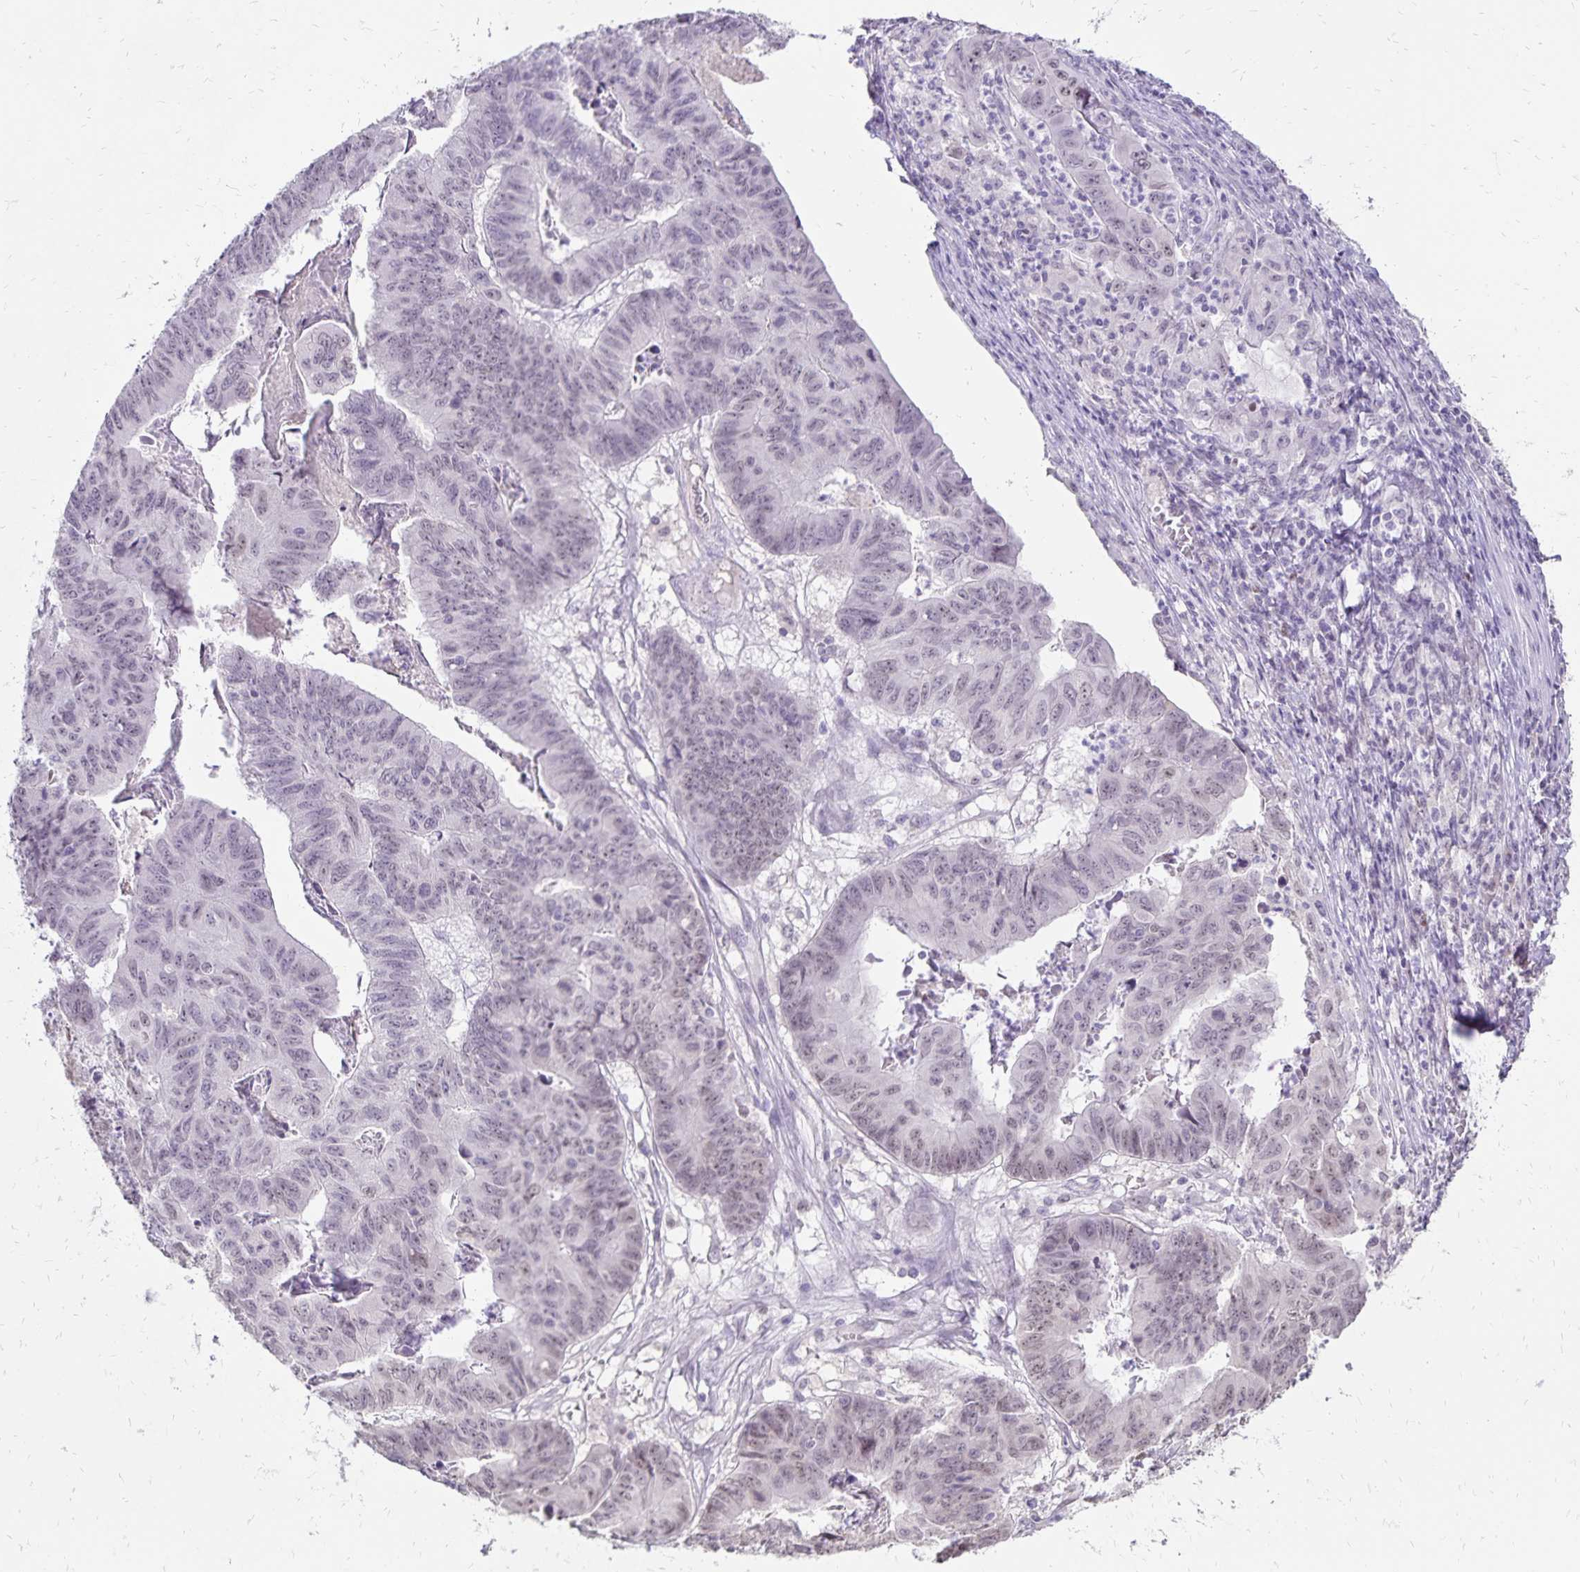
{"staining": {"intensity": "negative", "quantity": "none", "location": "none"}, "tissue": "stomach cancer", "cell_type": "Tumor cells", "image_type": "cancer", "snomed": [{"axis": "morphology", "description": "Adenocarcinoma, NOS"}, {"axis": "topography", "description": "Stomach, lower"}], "caption": "Histopathology image shows no protein expression in tumor cells of stomach cancer (adenocarcinoma) tissue.", "gene": "POLB", "patient": {"sex": "male", "age": 77}}